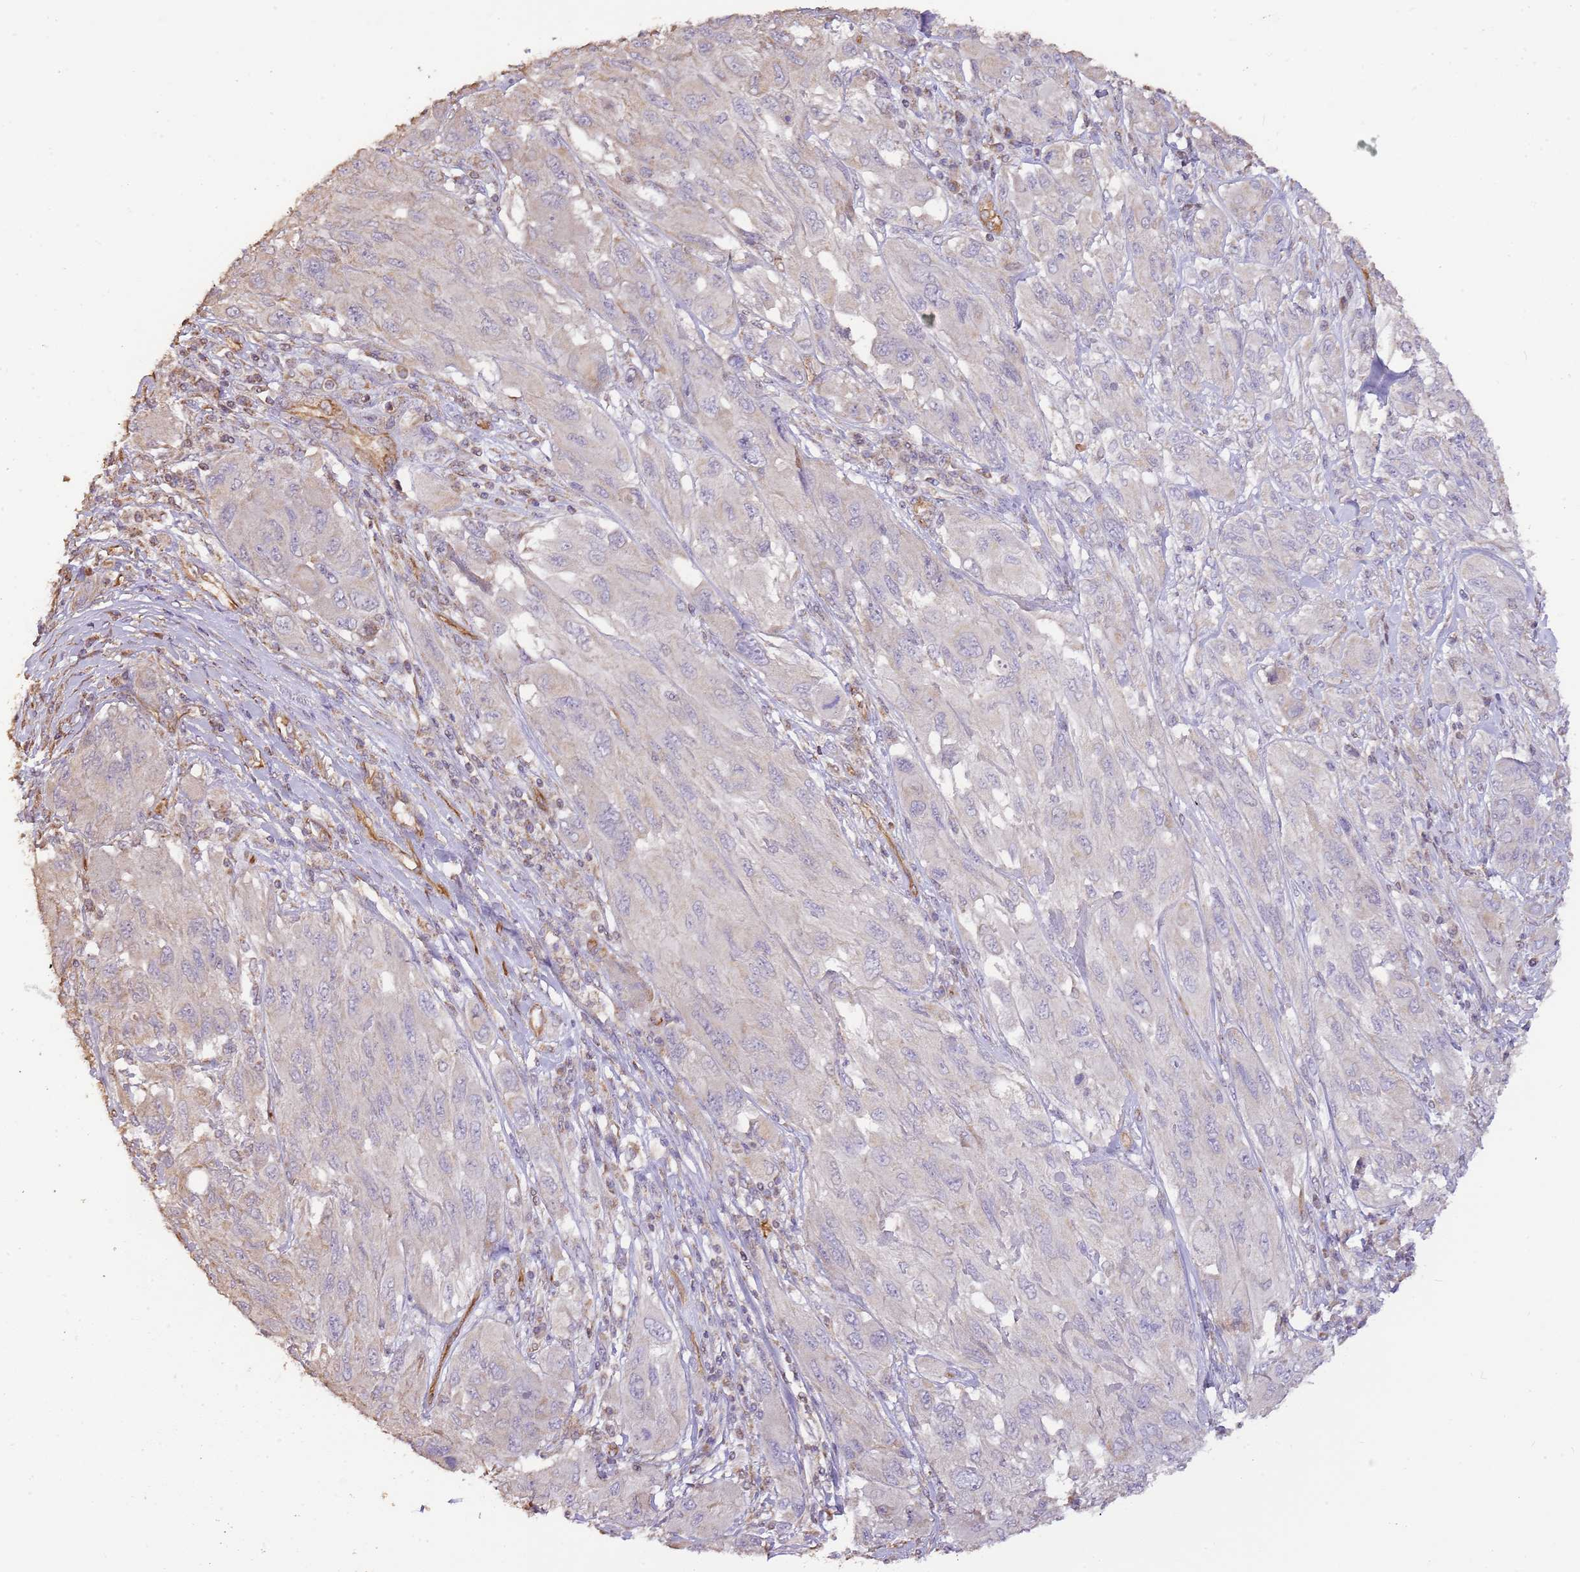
{"staining": {"intensity": "weak", "quantity": "<25%", "location": "cytoplasmic/membranous"}, "tissue": "melanoma", "cell_type": "Tumor cells", "image_type": "cancer", "snomed": [{"axis": "morphology", "description": "Malignant melanoma, NOS"}, {"axis": "topography", "description": "Skin"}], "caption": "Tumor cells show no significant protein expression in melanoma.", "gene": "DOCK9", "patient": {"sex": "female", "age": 91}}